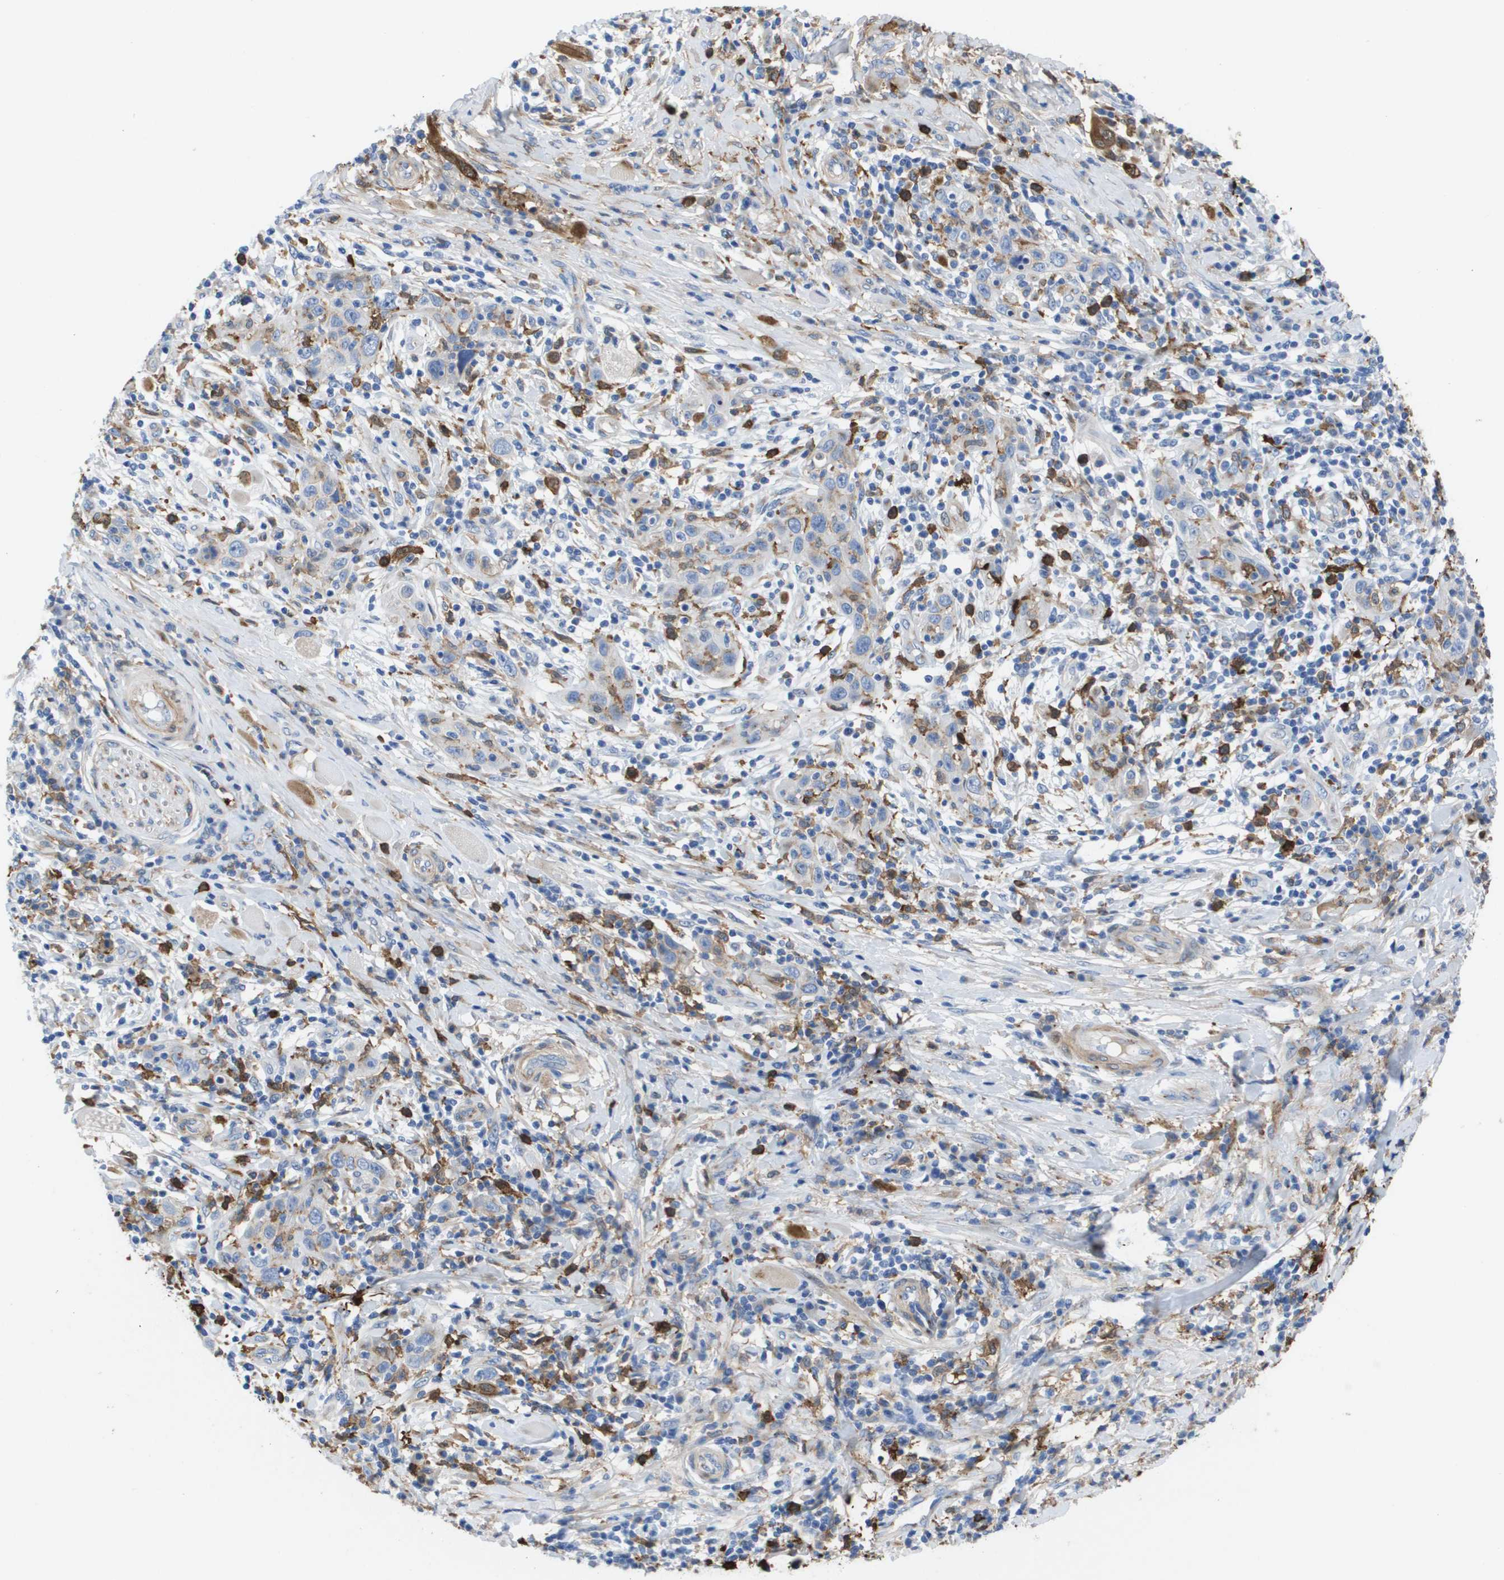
{"staining": {"intensity": "weak", "quantity": "<25%", "location": "cytoplasmic/membranous"}, "tissue": "skin cancer", "cell_type": "Tumor cells", "image_type": "cancer", "snomed": [{"axis": "morphology", "description": "Squamous cell carcinoma, NOS"}, {"axis": "topography", "description": "Skin"}], "caption": "Skin squamous cell carcinoma stained for a protein using immunohistochemistry (IHC) reveals no staining tumor cells.", "gene": "SLC37A2", "patient": {"sex": "female", "age": 88}}